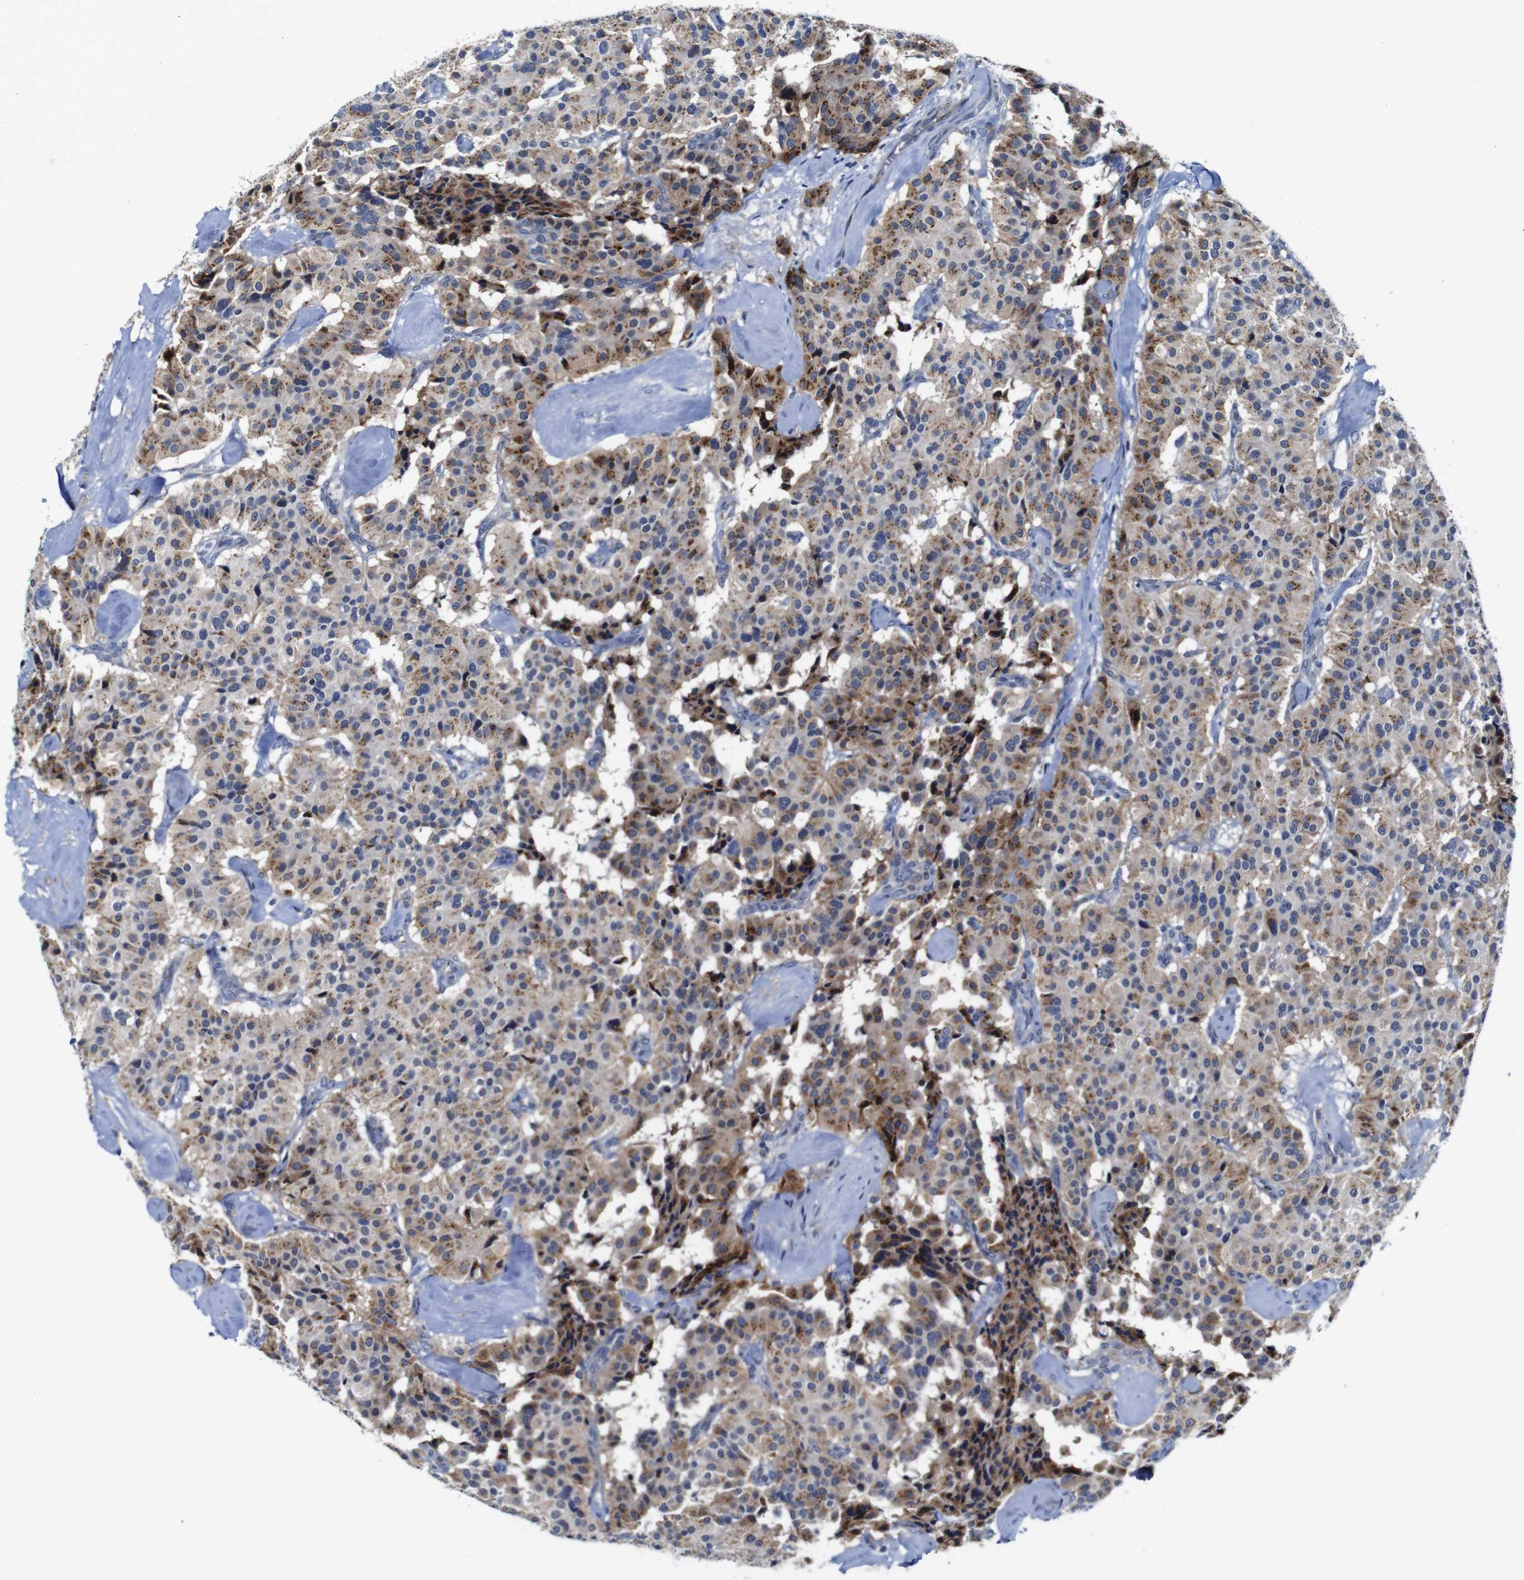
{"staining": {"intensity": "moderate", "quantity": ">75%", "location": "cytoplasmic/membranous"}, "tissue": "carcinoid", "cell_type": "Tumor cells", "image_type": "cancer", "snomed": [{"axis": "morphology", "description": "Carcinoid, malignant, NOS"}, {"axis": "topography", "description": "Lung"}], "caption": "Immunohistochemical staining of carcinoid shows medium levels of moderate cytoplasmic/membranous protein staining in approximately >75% of tumor cells.", "gene": "FURIN", "patient": {"sex": "male", "age": 30}}